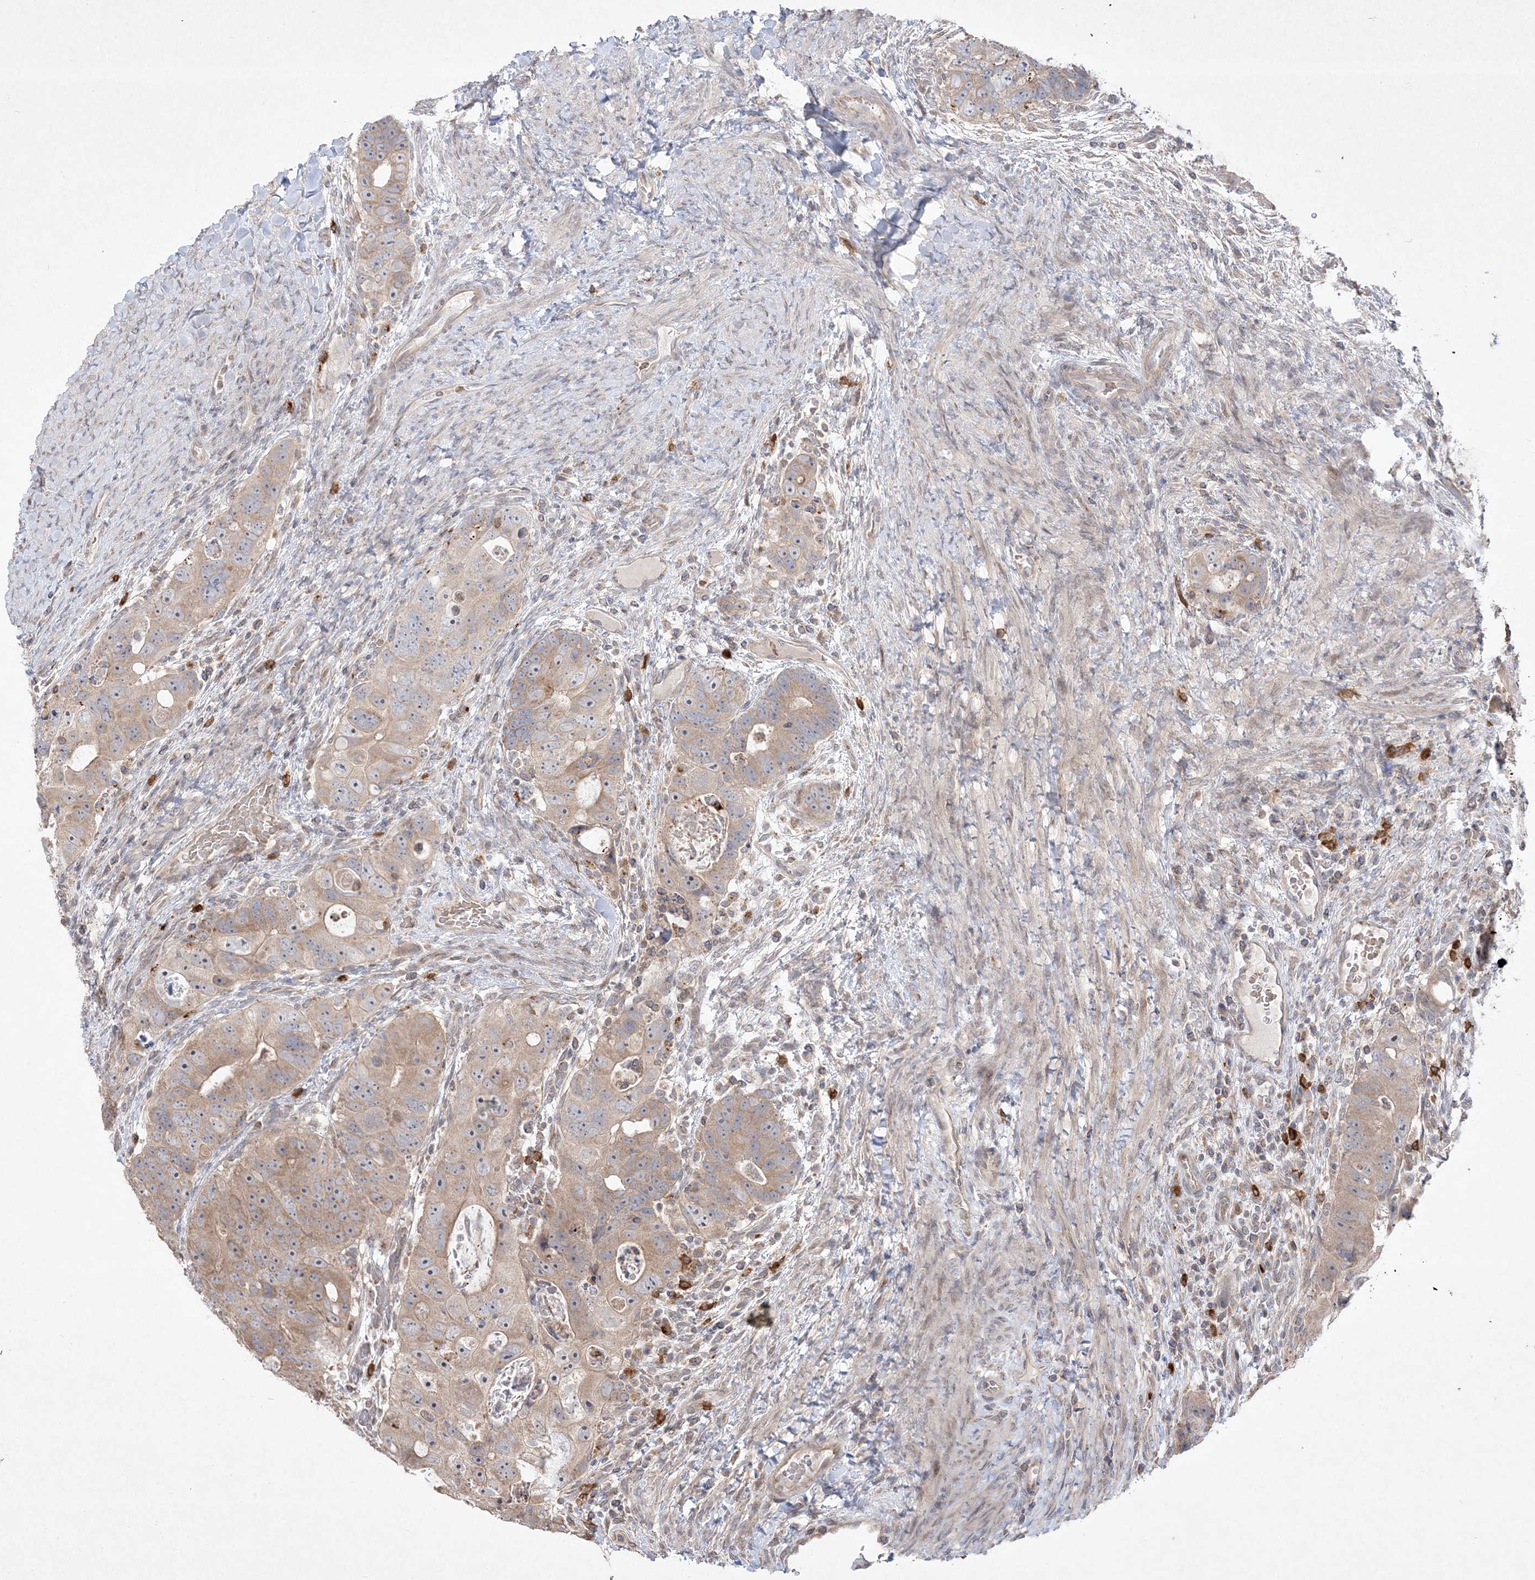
{"staining": {"intensity": "weak", "quantity": "25%-75%", "location": "cytoplasmic/membranous"}, "tissue": "colorectal cancer", "cell_type": "Tumor cells", "image_type": "cancer", "snomed": [{"axis": "morphology", "description": "Adenocarcinoma, NOS"}, {"axis": "topography", "description": "Rectum"}], "caption": "Immunohistochemical staining of colorectal adenocarcinoma shows weak cytoplasmic/membranous protein expression in approximately 25%-75% of tumor cells.", "gene": "CLNK", "patient": {"sex": "male", "age": 59}}